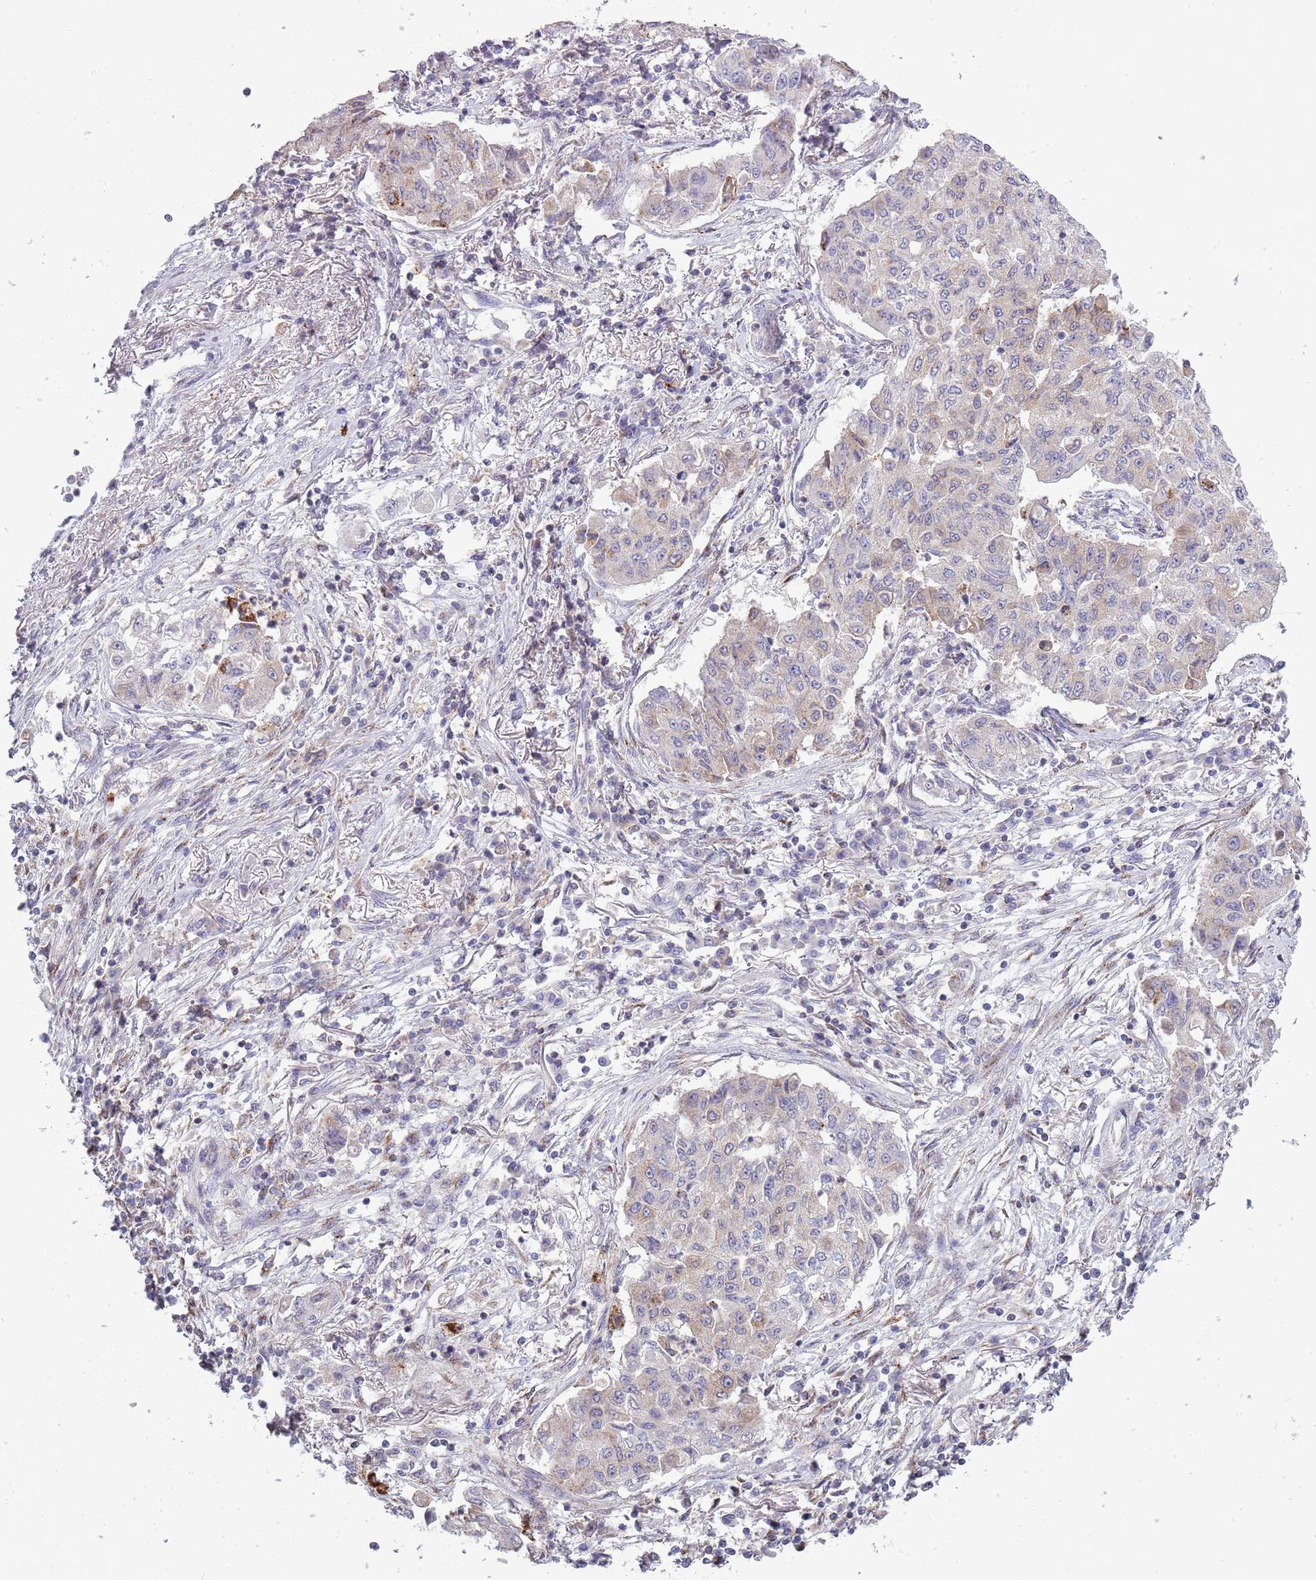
{"staining": {"intensity": "weak", "quantity": "<25%", "location": "cytoplasmic/membranous"}, "tissue": "lung cancer", "cell_type": "Tumor cells", "image_type": "cancer", "snomed": [{"axis": "morphology", "description": "Squamous cell carcinoma, NOS"}, {"axis": "topography", "description": "Lung"}], "caption": "High magnification brightfield microscopy of lung cancer (squamous cell carcinoma) stained with DAB (3,3'-diaminobenzidine) (brown) and counterstained with hematoxylin (blue): tumor cells show no significant staining.", "gene": "ACSBG1", "patient": {"sex": "male", "age": 74}}